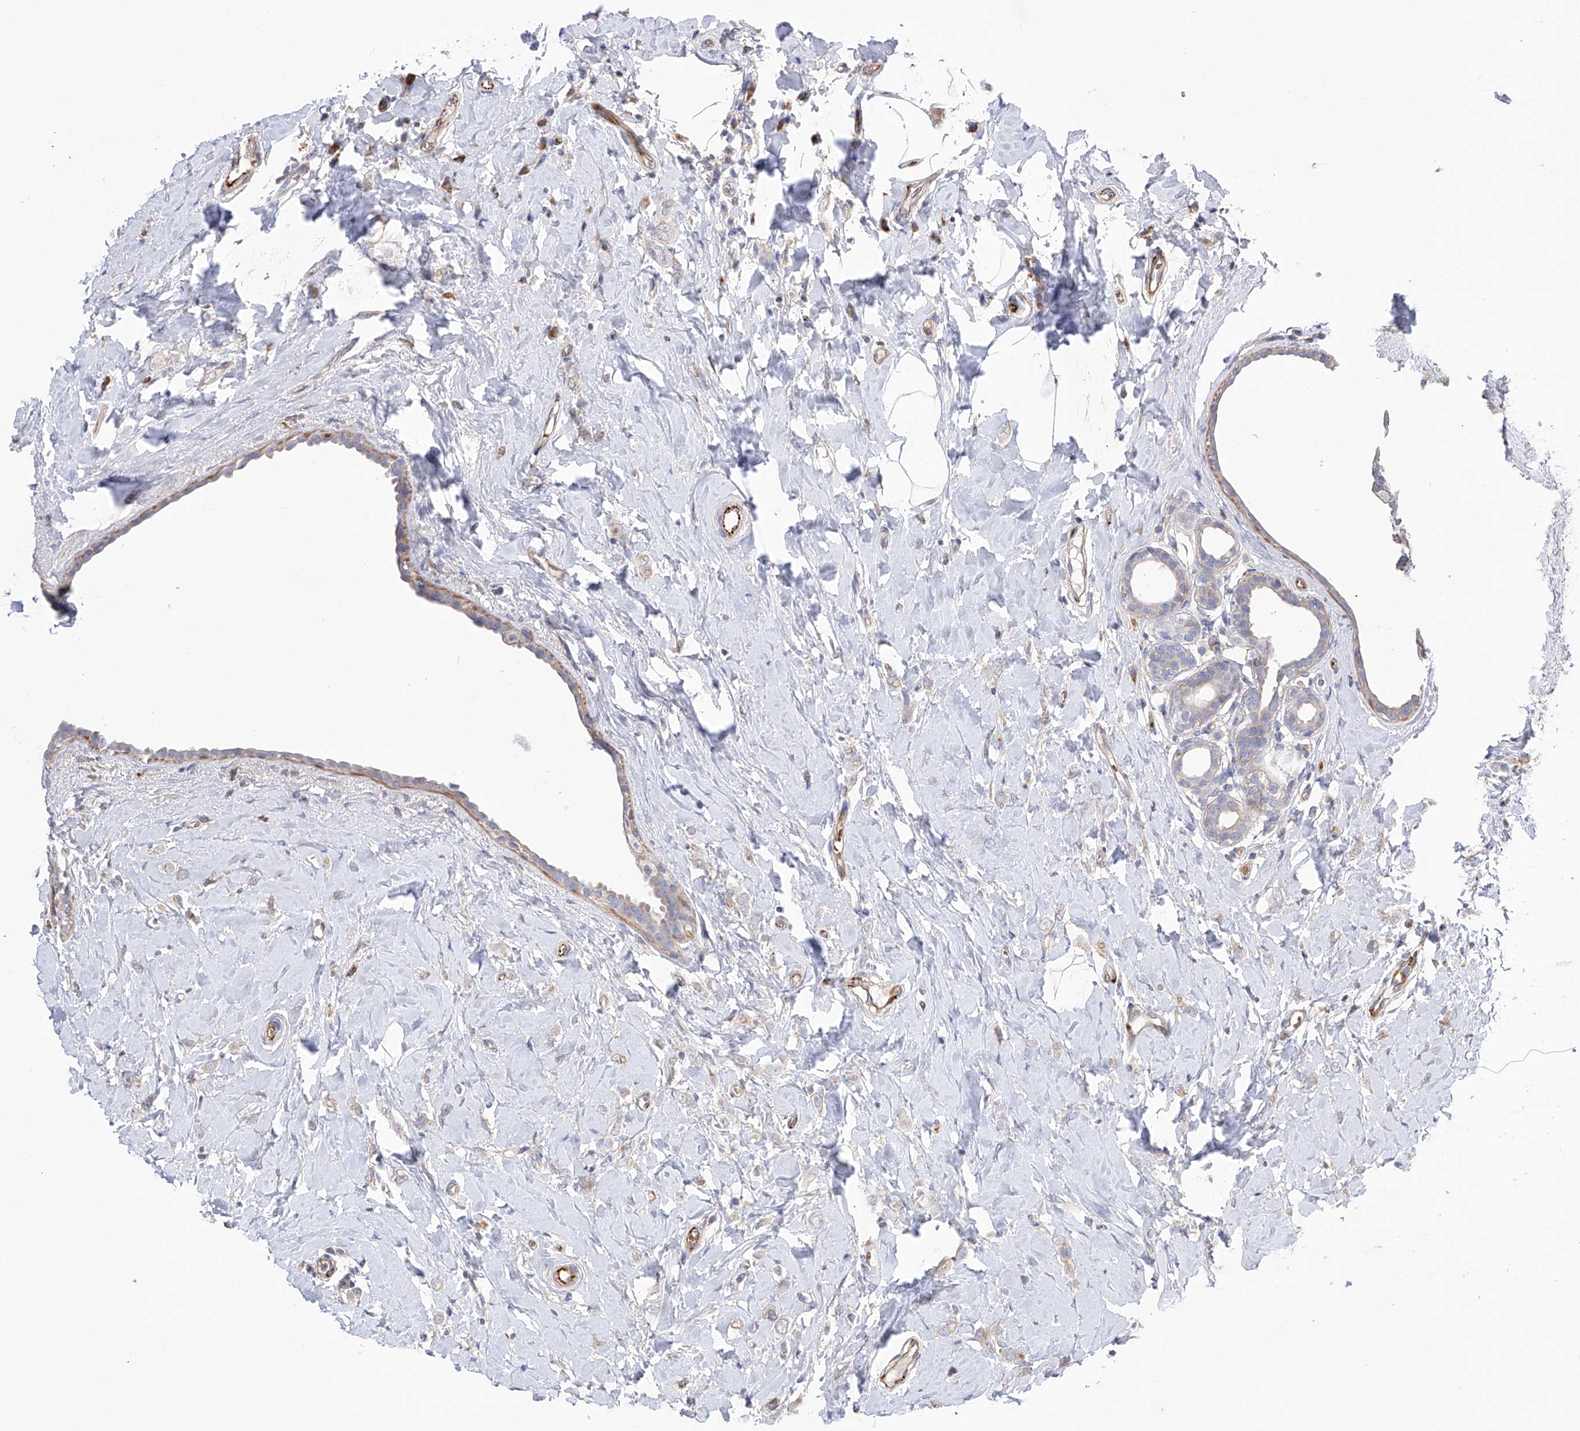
{"staining": {"intensity": "negative", "quantity": "none", "location": "none"}, "tissue": "breast cancer", "cell_type": "Tumor cells", "image_type": "cancer", "snomed": [{"axis": "morphology", "description": "Lobular carcinoma"}, {"axis": "topography", "description": "Breast"}], "caption": "IHC of human breast cancer (lobular carcinoma) shows no staining in tumor cells.", "gene": "NFATC4", "patient": {"sex": "female", "age": 47}}